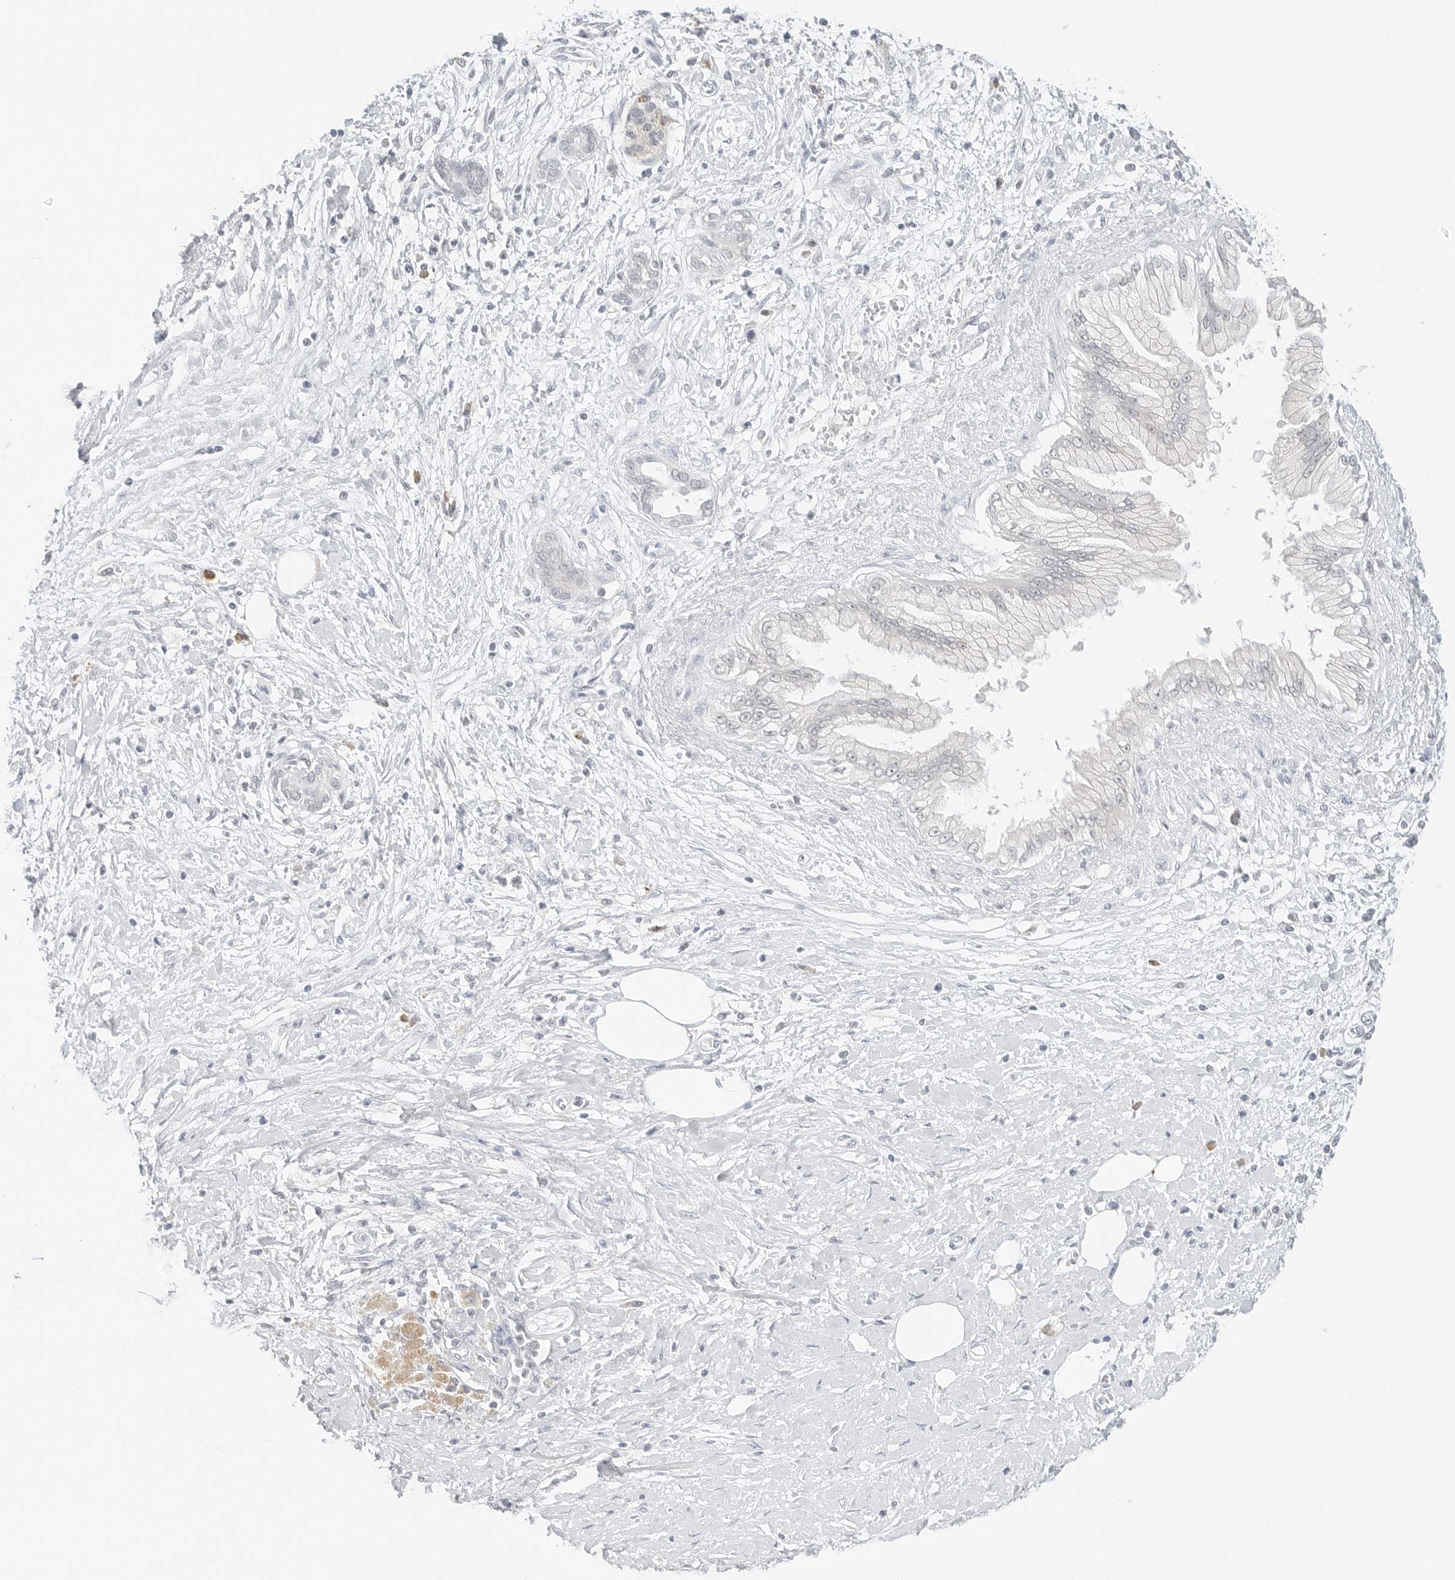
{"staining": {"intensity": "negative", "quantity": "none", "location": "none"}, "tissue": "pancreatic cancer", "cell_type": "Tumor cells", "image_type": "cancer", "snomed": [{"axis": "morphology", "description": "Adenocarcinoma, NOS"}, {"axis": "topography", "description": "Pancreas"}], "caption": "This photomicrograph is of pancreatic adenocarcinoma stained with immunohistochemistry to label a protein in brown with the nuclei are counter-stained blue. There is no positivity in tumor cells.", "gene": "NEO1", "patient": {"sex": "male", "age": 58}}